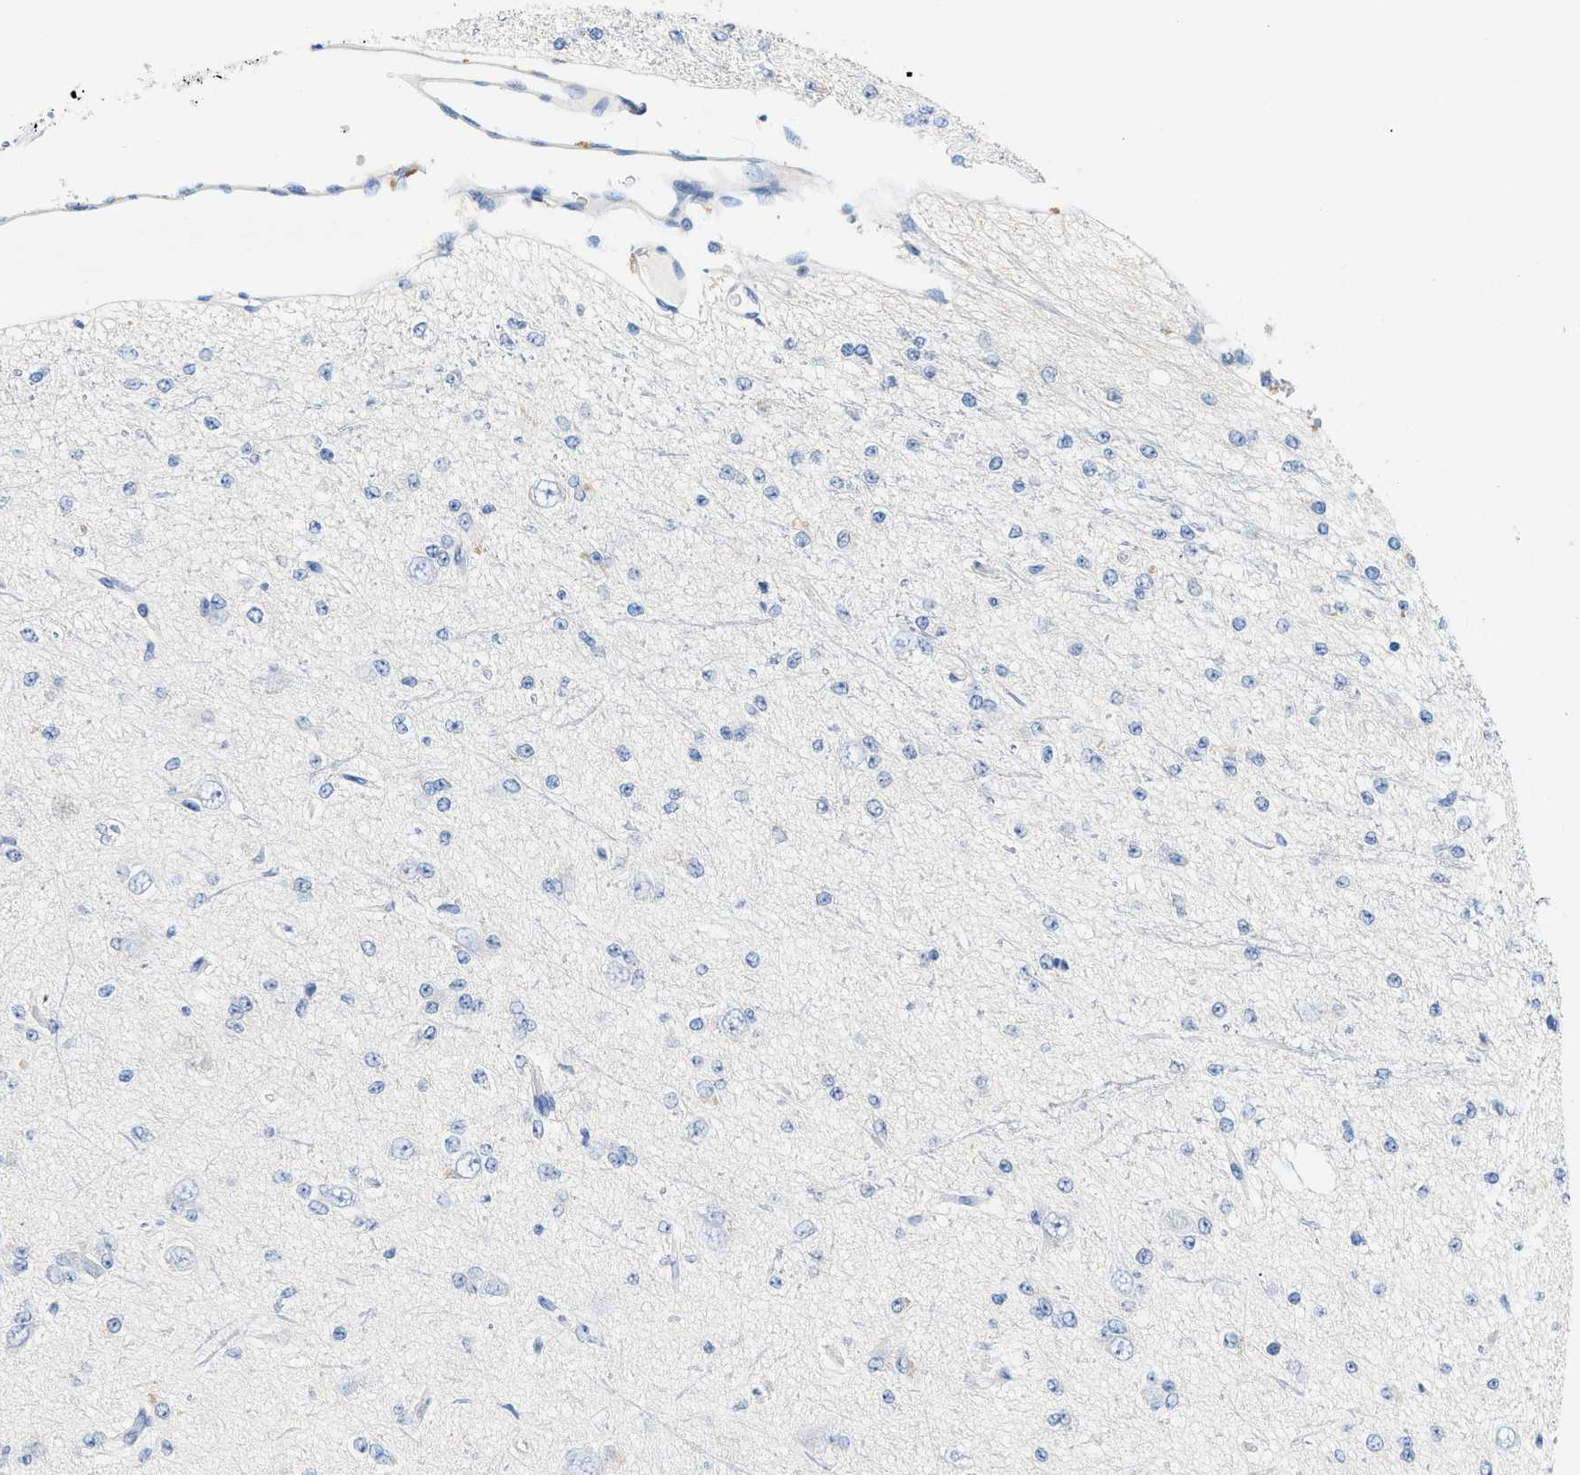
{"staining": {"intensity": "negative", "quantity": "none", "location": "none"}, "tissue": "glioma", "cell_type": "Tumor cells", "image_type": "cancer", "snomed": [{"axis": "morphology", "description": "Glioma, malignant, Low grade"}, {"axis": "topography", "description": "Brain"}], "caption": "The micrograph displays no staining of tumor cells in malignant glioma (low-grade).", "gene": "BPGM", "patient": {"sex": "male", "age": 38}}